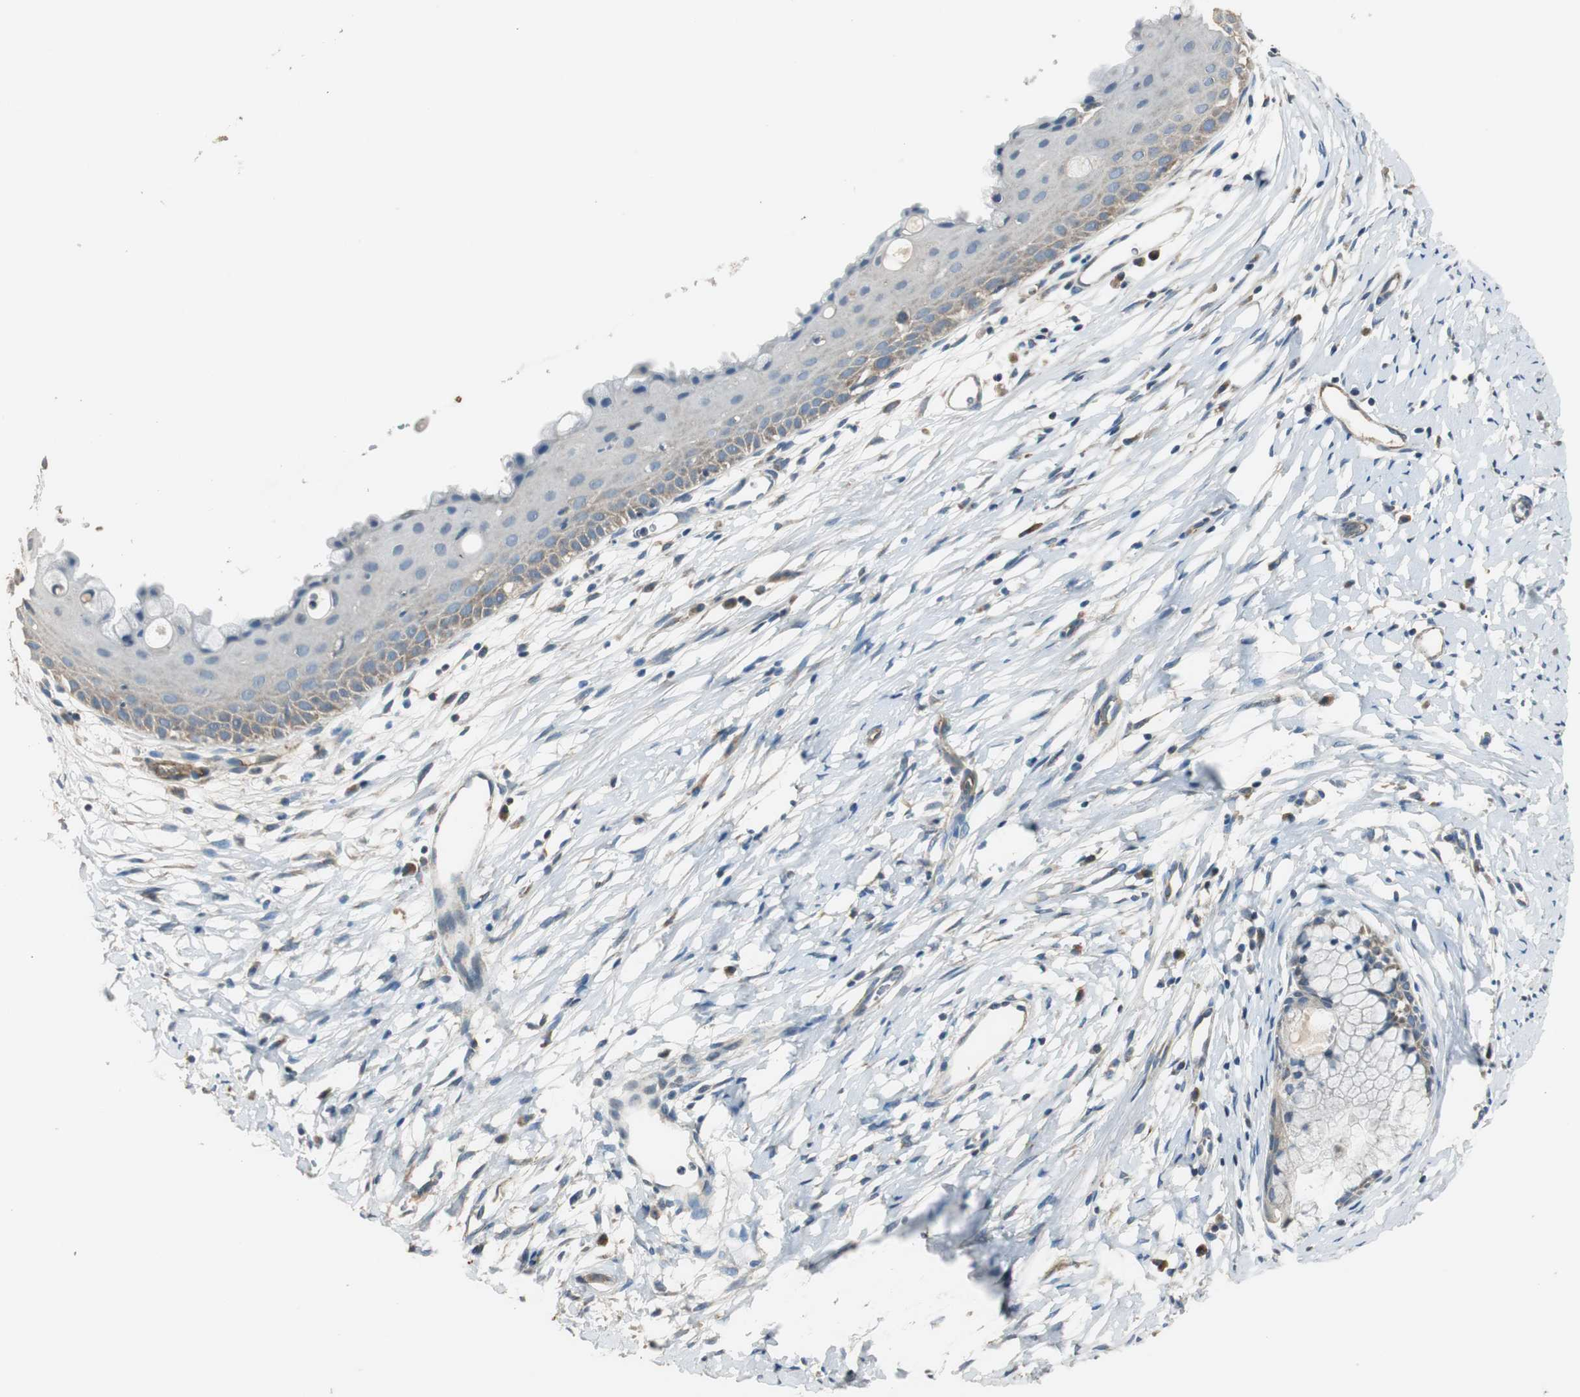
{"staining": {"intensity": "negative", "quantity": "none", "location": "none"}, "tissue": "cervix", "cell_type": "Glandular cells", "image_type": "normal", "snomed": [{"axis": "morphology", "description": "Normal tissue, NOS"}, {"axis": "topography", "description": "Cervix"}], "caption": "Immunohistochemistry photomicrograph of unremarkable cervix: human cervix stained with DAB (3,3'-diaminobenzidine) displays no significant protein positivity in glandular cells.", "gene": "MSTO1", "patient": {"sex": "female", "age": 39}}